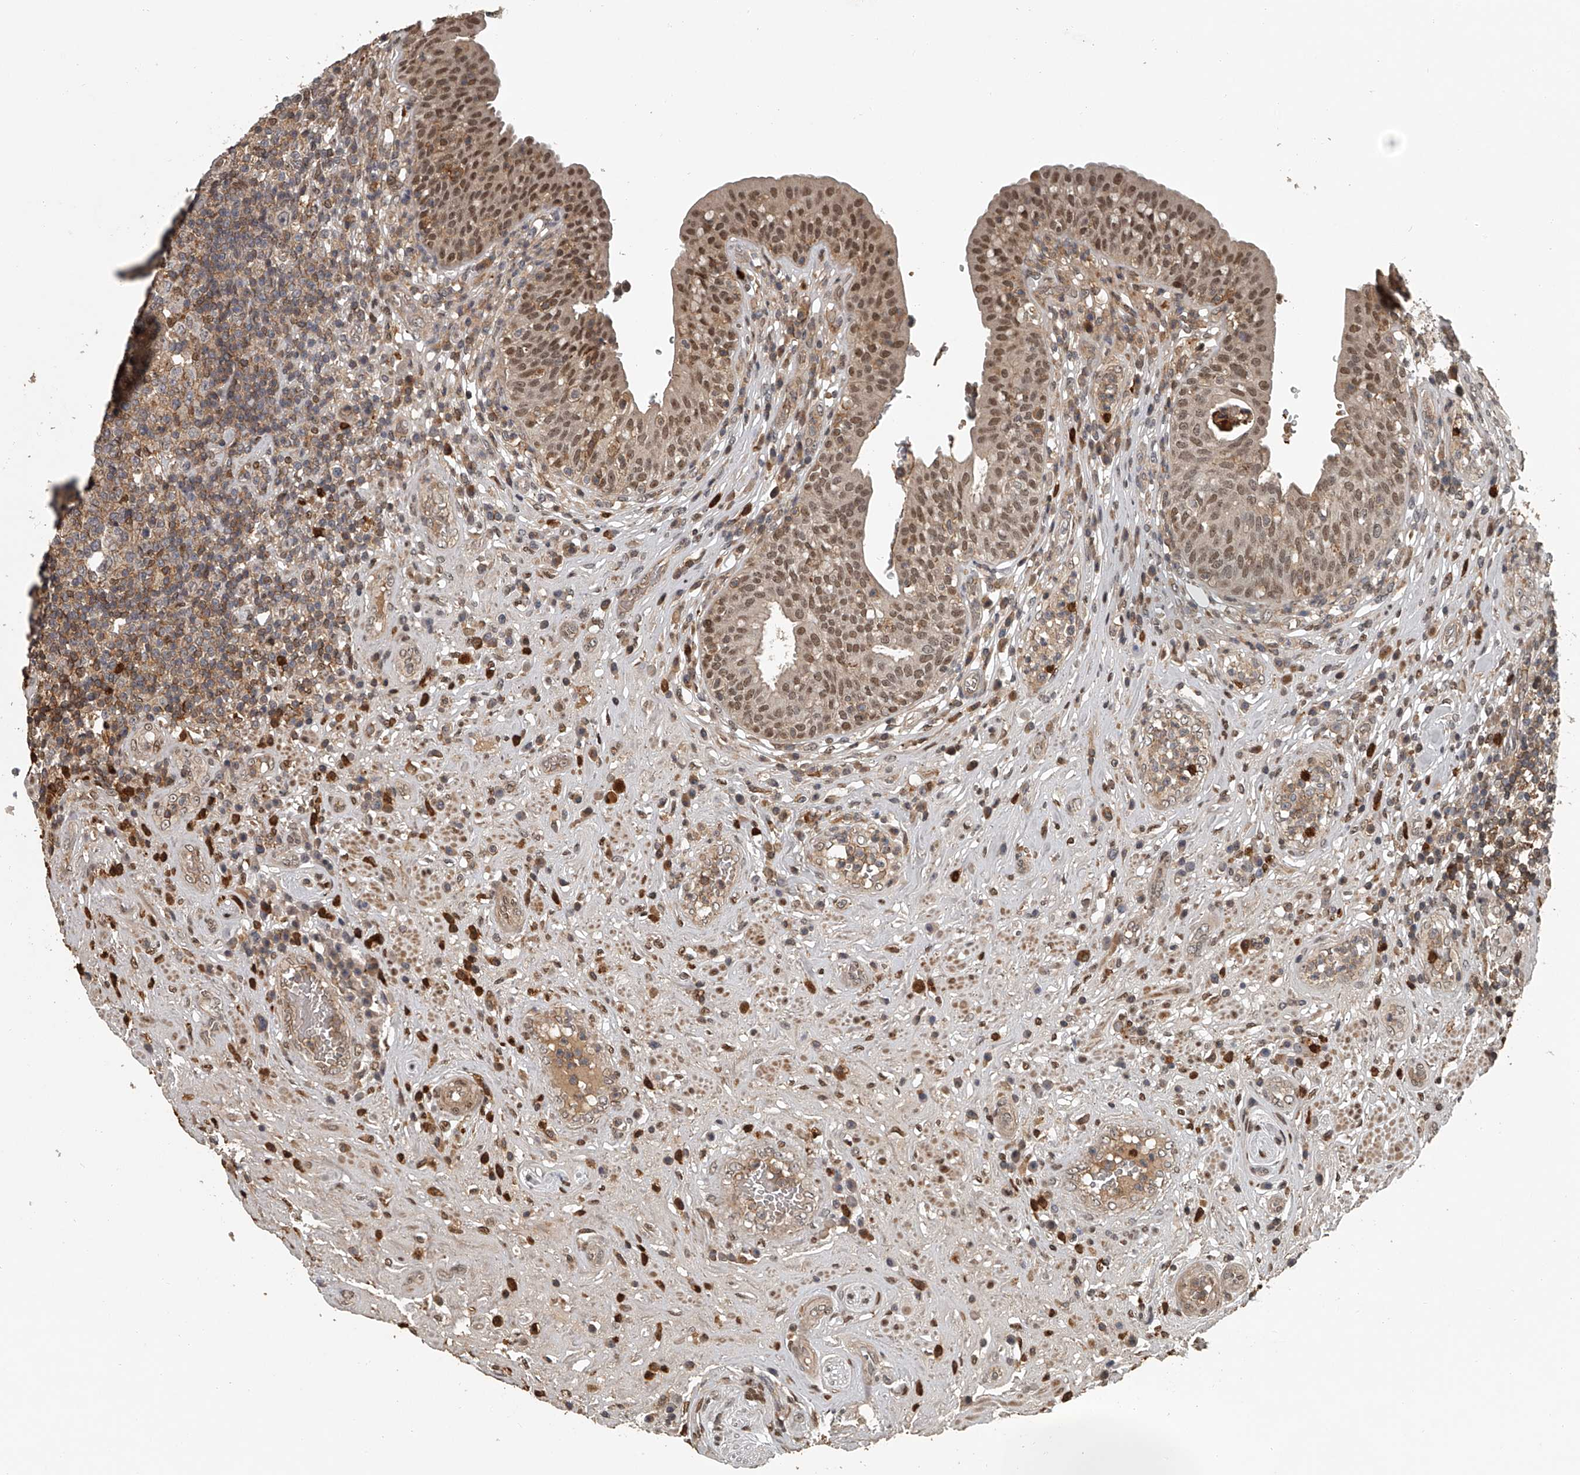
{"staining": {"intensity": "moderate", "quantity": ">75%", "location": "cytoplasmic/membranous,nuclear"}, "tissue": "urinary bladder", "cell_type": "Urothelial cells", "image_type": "normal", "snomed": [{"axis": "morphology", "description": "Normal tissue, NOS"}, {"axis": "topography", "description": "Urinary bladder"}], "caption": "Urothelial cells show medium levels of moderate cytoplasmic/membranous,nuclear staining in about >75% of cells in benign urinary bladder.", "gene": "PLEKHG1", "patient": {"sex": "female", "age": 62}}